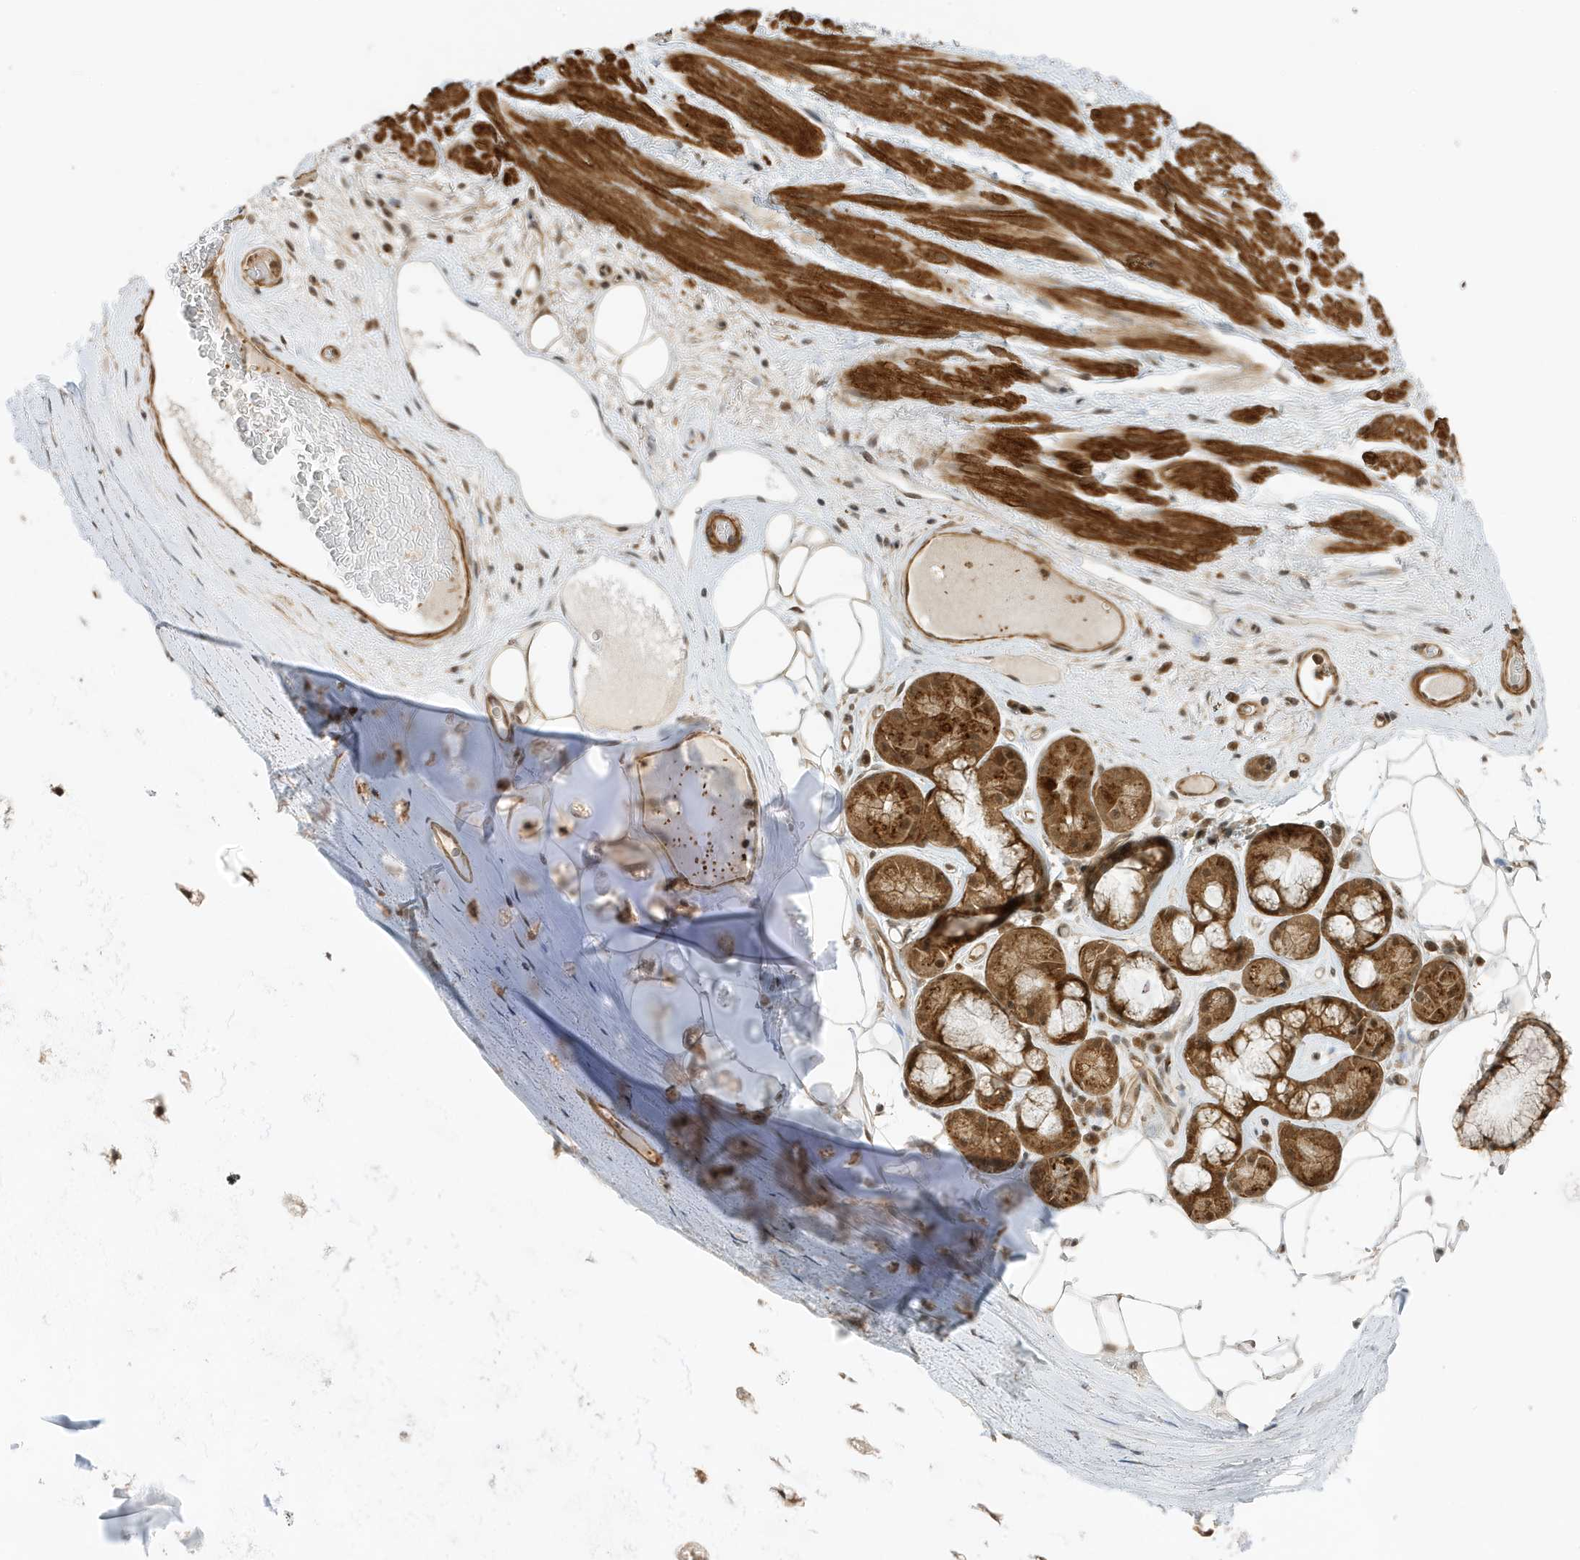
{"staining": {"intensity": "moderate", "quantity": ">75%", "location": "cytoplasmic/membranous,nuclear"}, "tissue": "adipose tissue", "cell_type": "Adipocytes", "image_type": "normal", "snomed": [{"axis": "morphology", "description": "Normal tissue, NOS"}, {"axis": "morphology", "description": "Squamous cell carcinoma, NOS"}, {"axis": "topography", "description": "Lymph node"}, {"axis": "topography", "description": "Bronchus"}, {"axis": "topography", "description": "Lung"}], "caption": "A histopathology image of human adipose tissue stained for a protein demonstrates moderate cytoplasmic/membranous,nuclear brown staining in adipocytes.", "gene": "MAST3", "patient": {"sex": "male", "age": 66}}